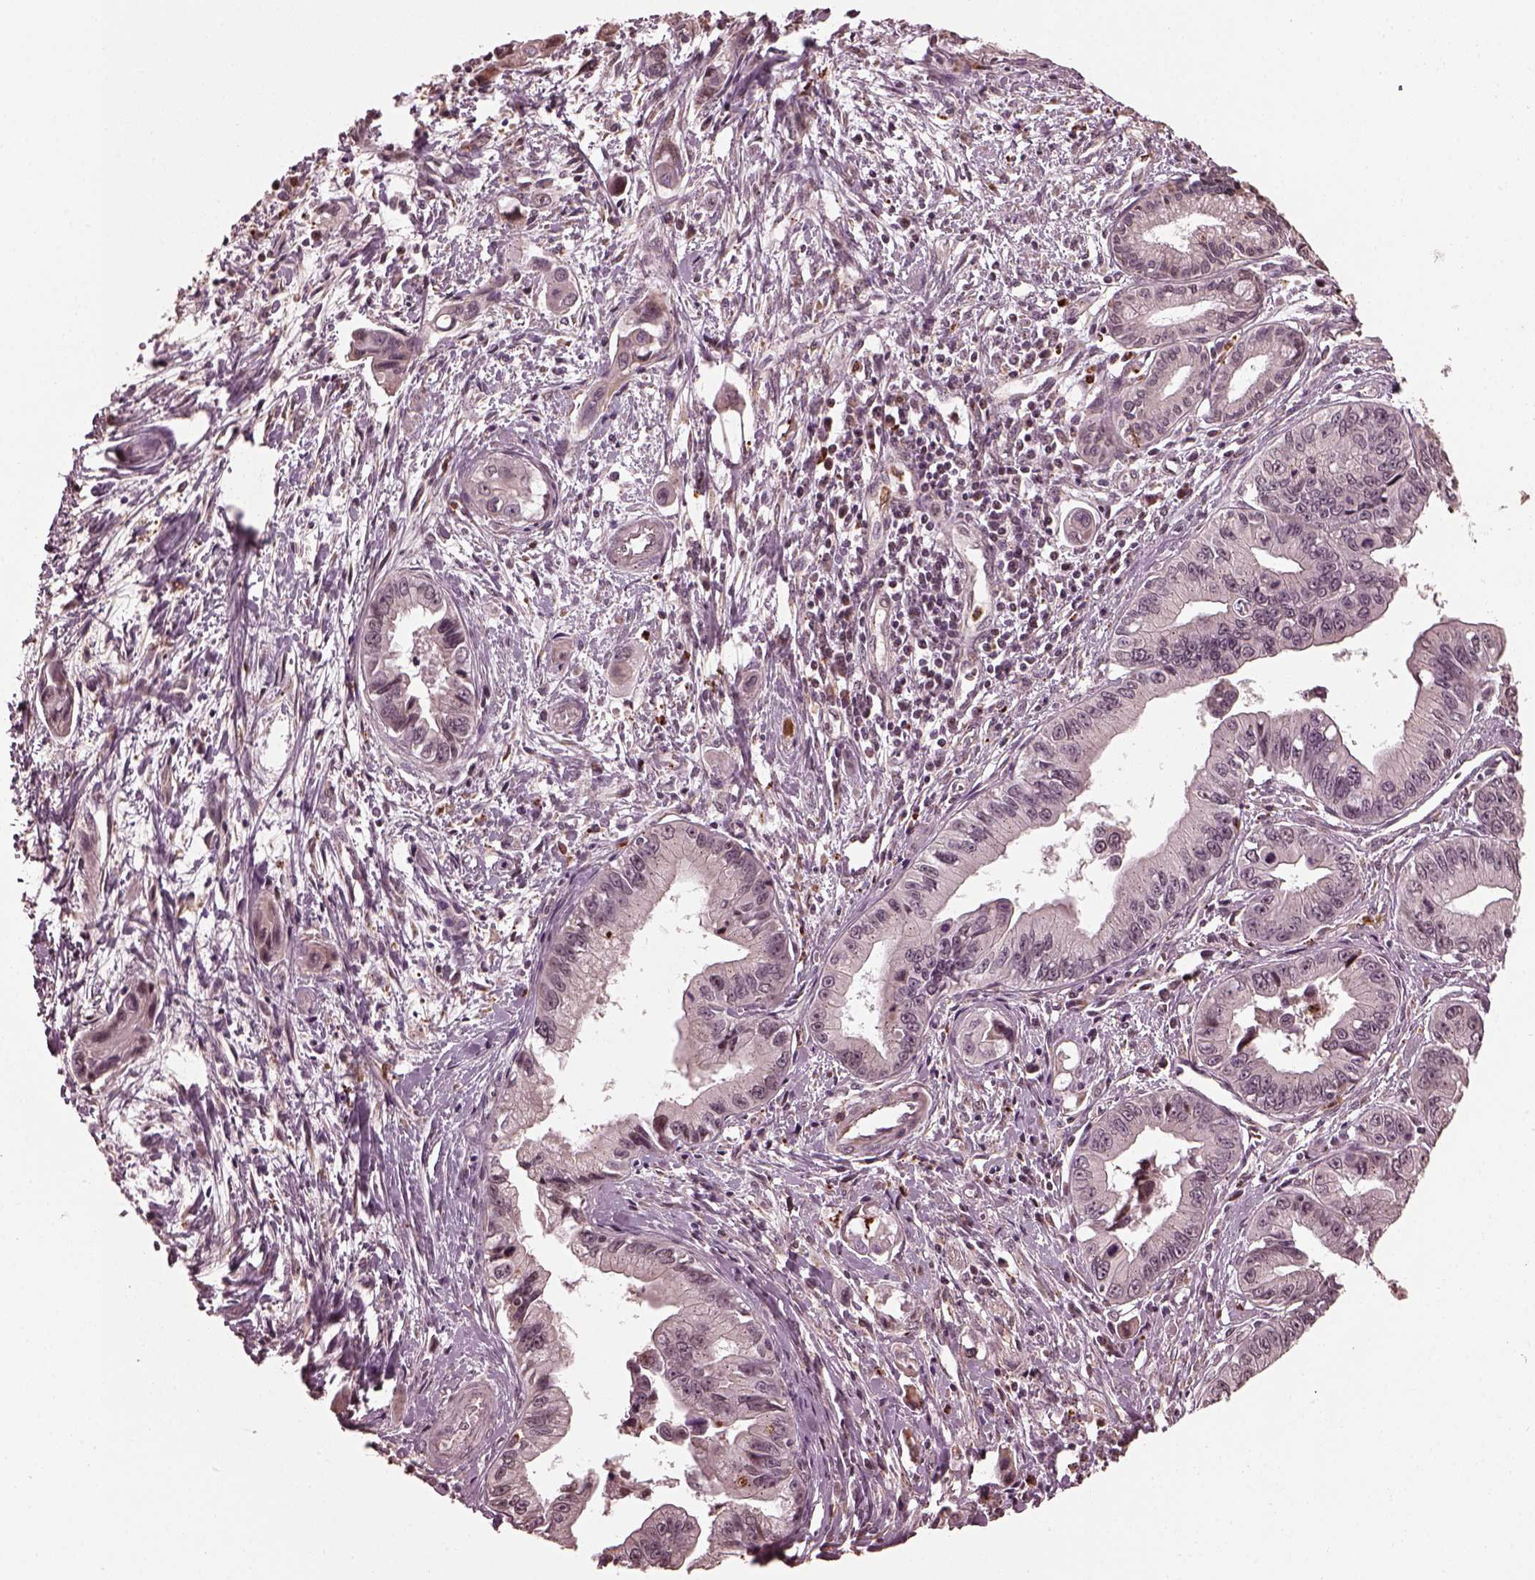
{"staining": {"intensity": "negative", "quantity": "none", "location": "none"}, "tissue": "pancreatic cancer", "cell_type": "Tumor cells", "image_type": "cancer", "snomed": [{"axis": "morphology", "description": "Adenocarcinoma, NOS"}, {"axis": "topography", "description": "Pancreas"}], "caption": "Tumor cells show no significant protein positivity in adenocarcinoma (pancreatic). Brightfield microscopy of immunohistochemistry stained with DAB (3,3'-diaminobenzidine) (brown) and hematoxylin (blue), captured at high magnification.", "gene": "RUFY3", "patient": {"sex": "male", "age": 60}}